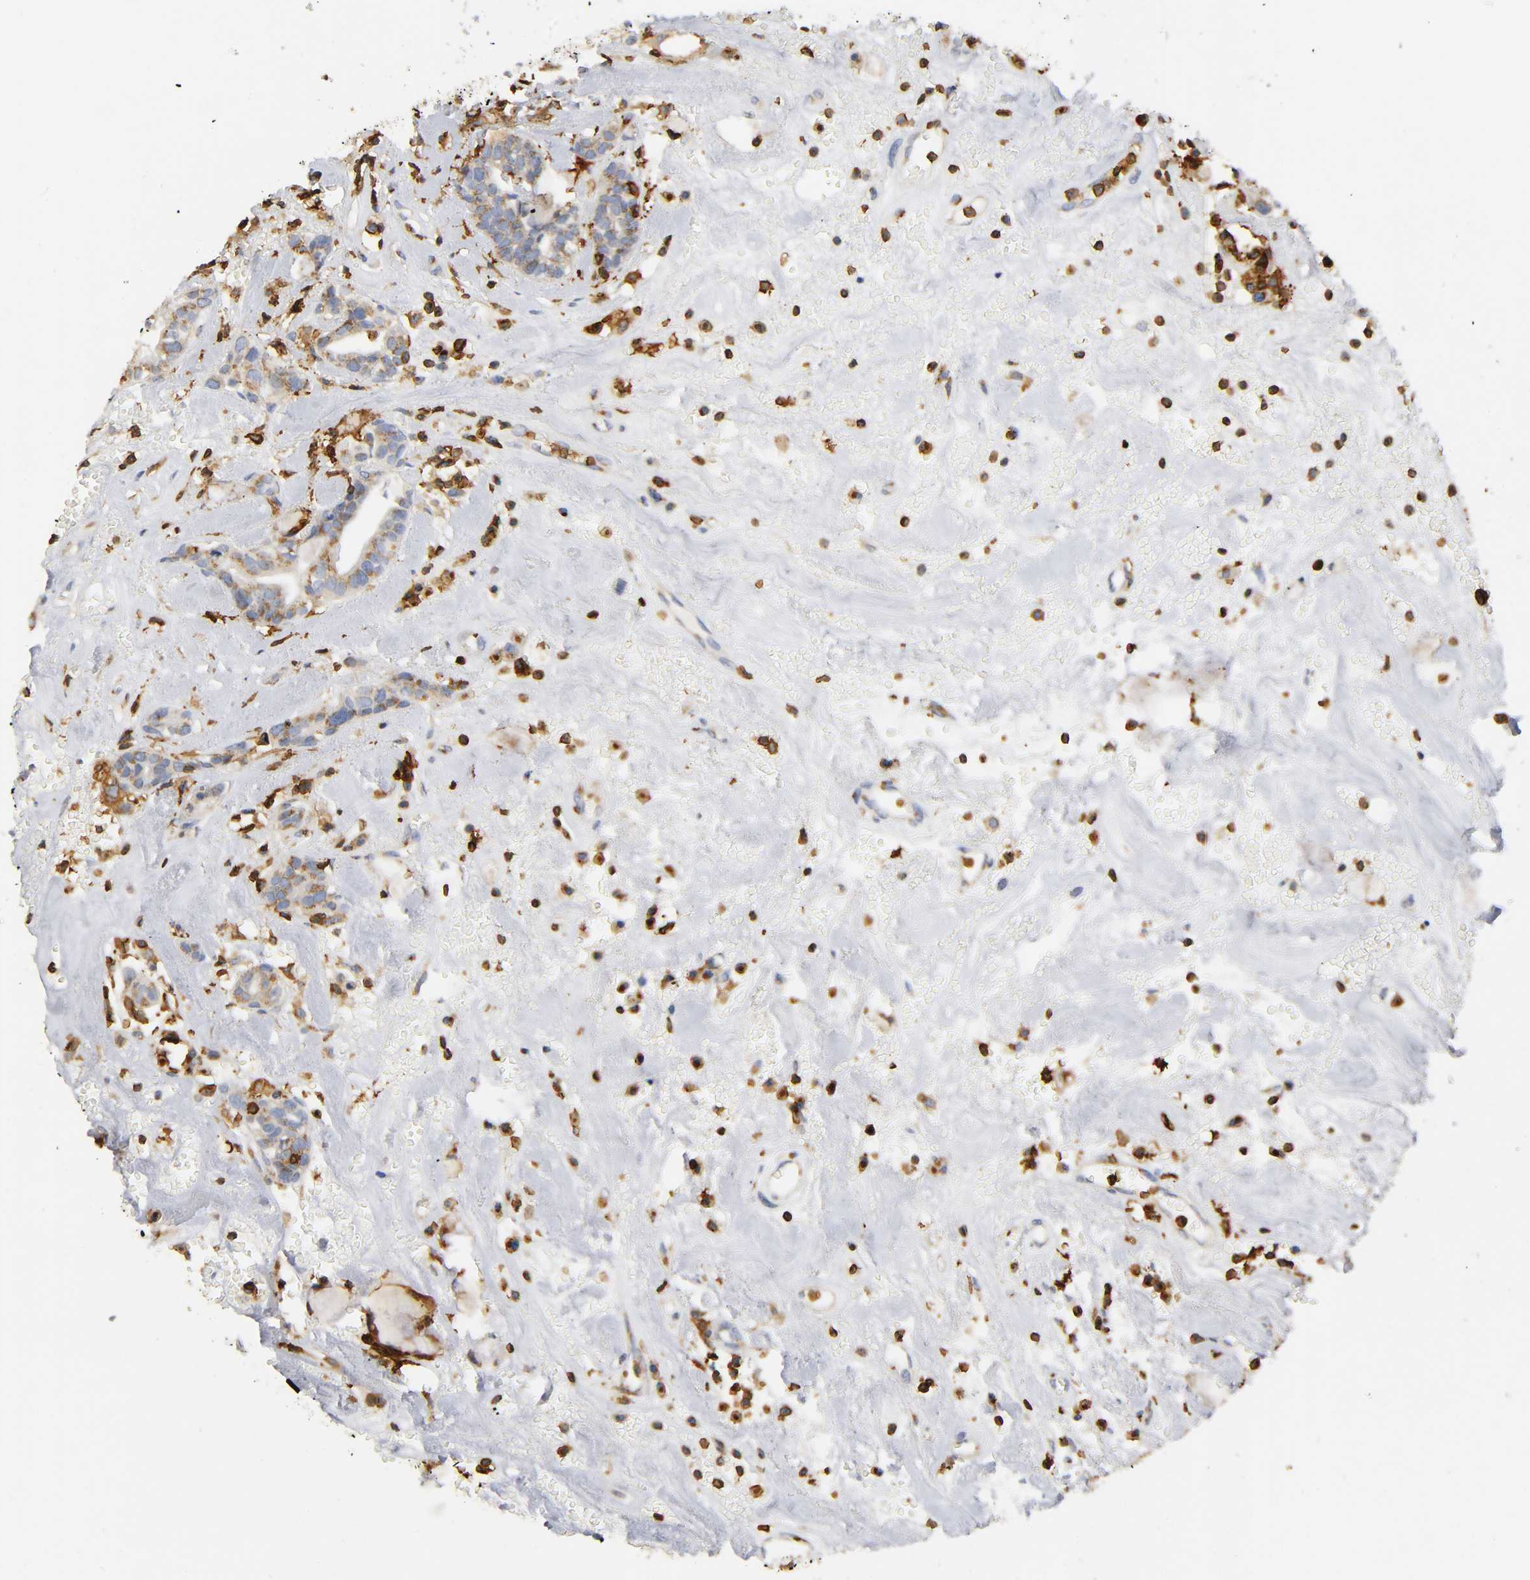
{"staining": {"intensity": "moderate", "quantity": ">75%", "location": "nuclear"}, "tissue": "head and neck cancer", "cell_type": "Tumor cells", "image_type": "cancer", "snomed": [{"axis": "morphology", "description": "Adenocarcinoma, NOS"}, {"axis": "topography", "description": "Salivary gland"}, {"axis": "topography", "description": "Head-Neck"}], "caption": "Tumor cells reveal medium levels of moderate nuclear expression in approximately >75% of cells in human head and neck cancer (adenocarcinoma).", "gene": "CAPN10", "patient": {"sex": "female", "age": 65}}